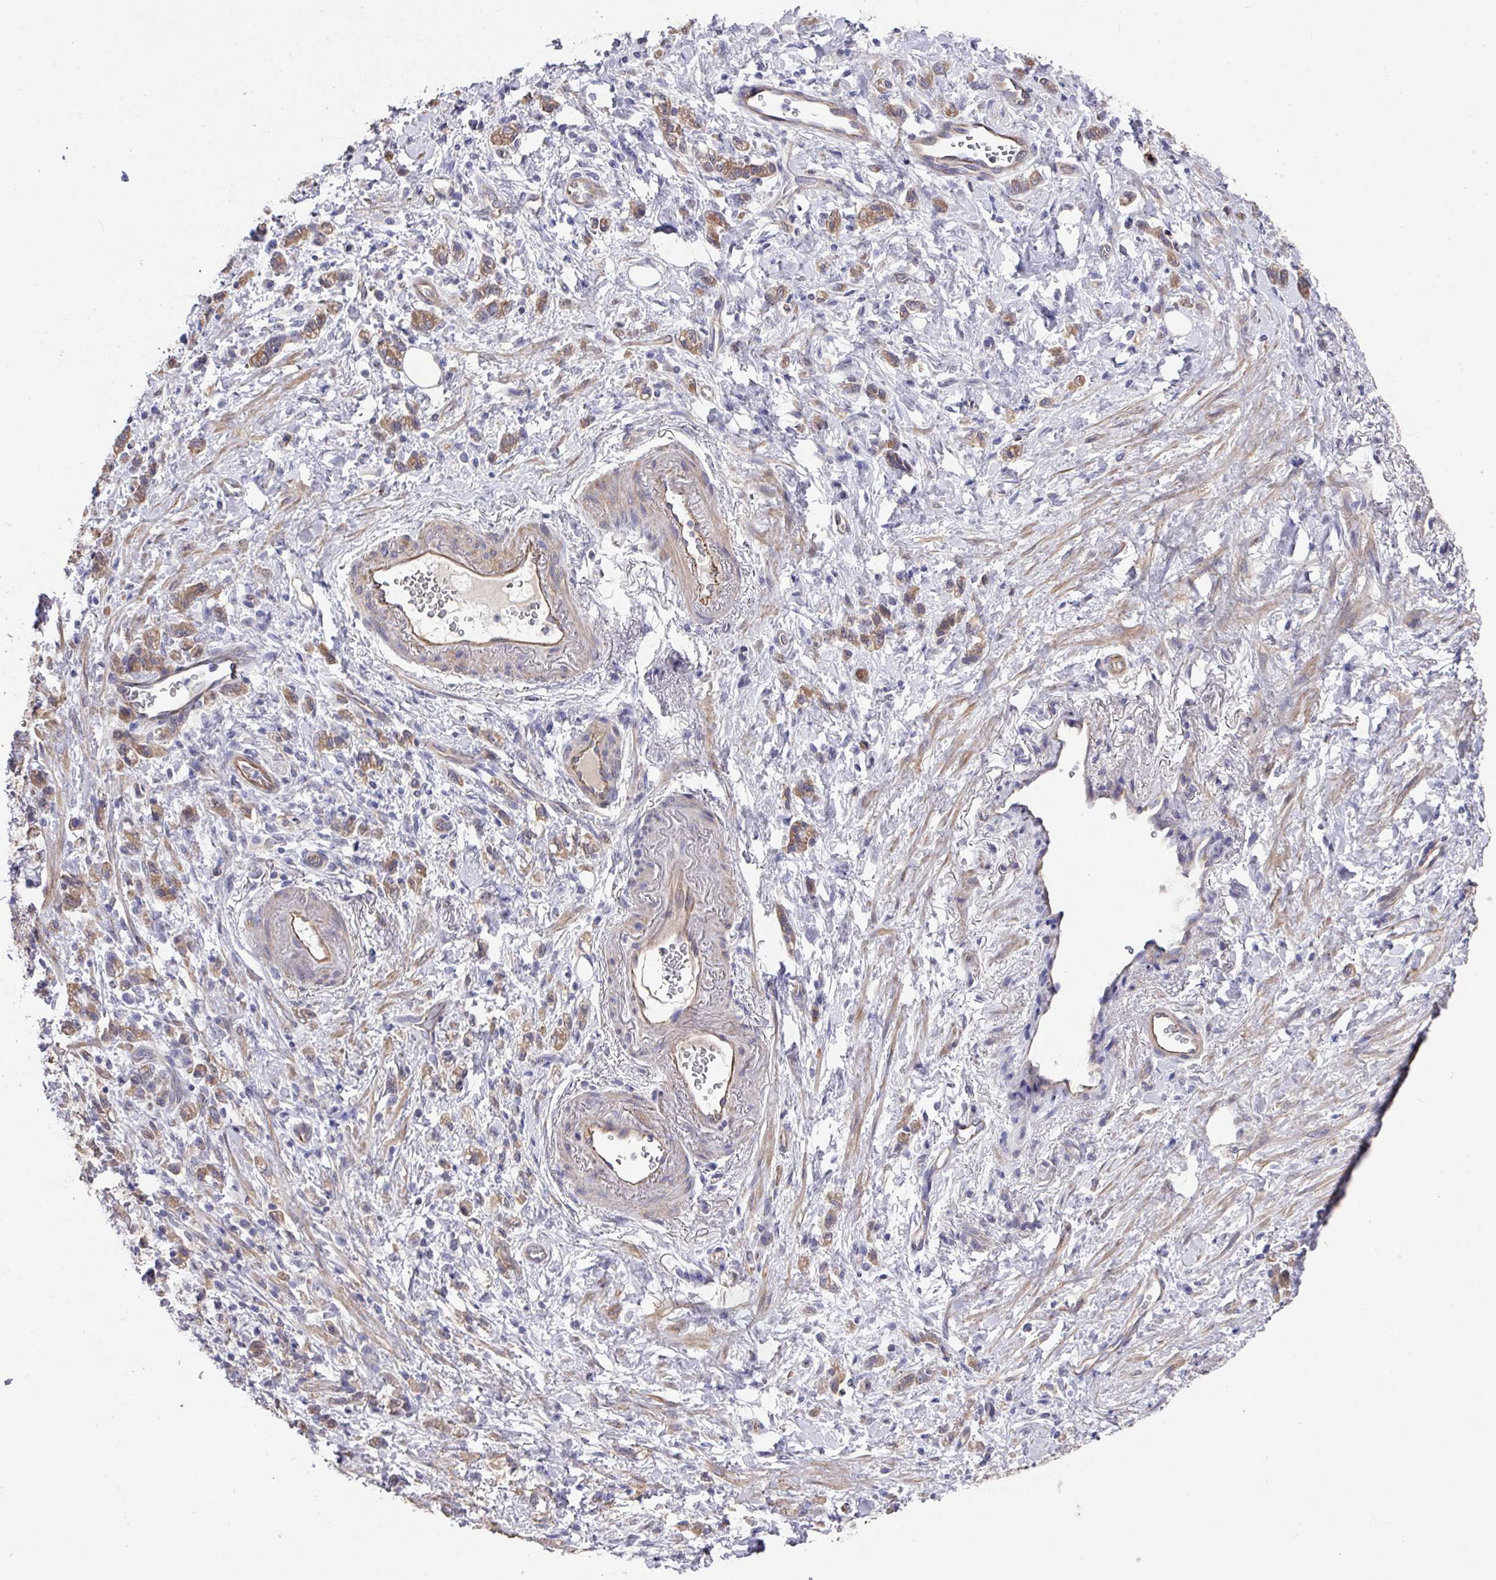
{"staining": {"intensity": "moderate", "quantity": ">75%", "location": "cytoplasmic/membranous"}, "tissue": "stomach cancer", "cell_type": "Tumor cells", "image_type": "cancer", "snomed": [{"axis": "morphology", "description": "Adenocarcinoma, NOS"}, {"axis": "topography", "description": "Stomach"}], "caption": "Immunohistochemistry of human stomach cancer exhibits medium levels of moderate cytoplasmic/membranous expression in approximately >75% of tumor cells.", "gene": "PRR5", "patient": {"sex": "male", "age": 77}}